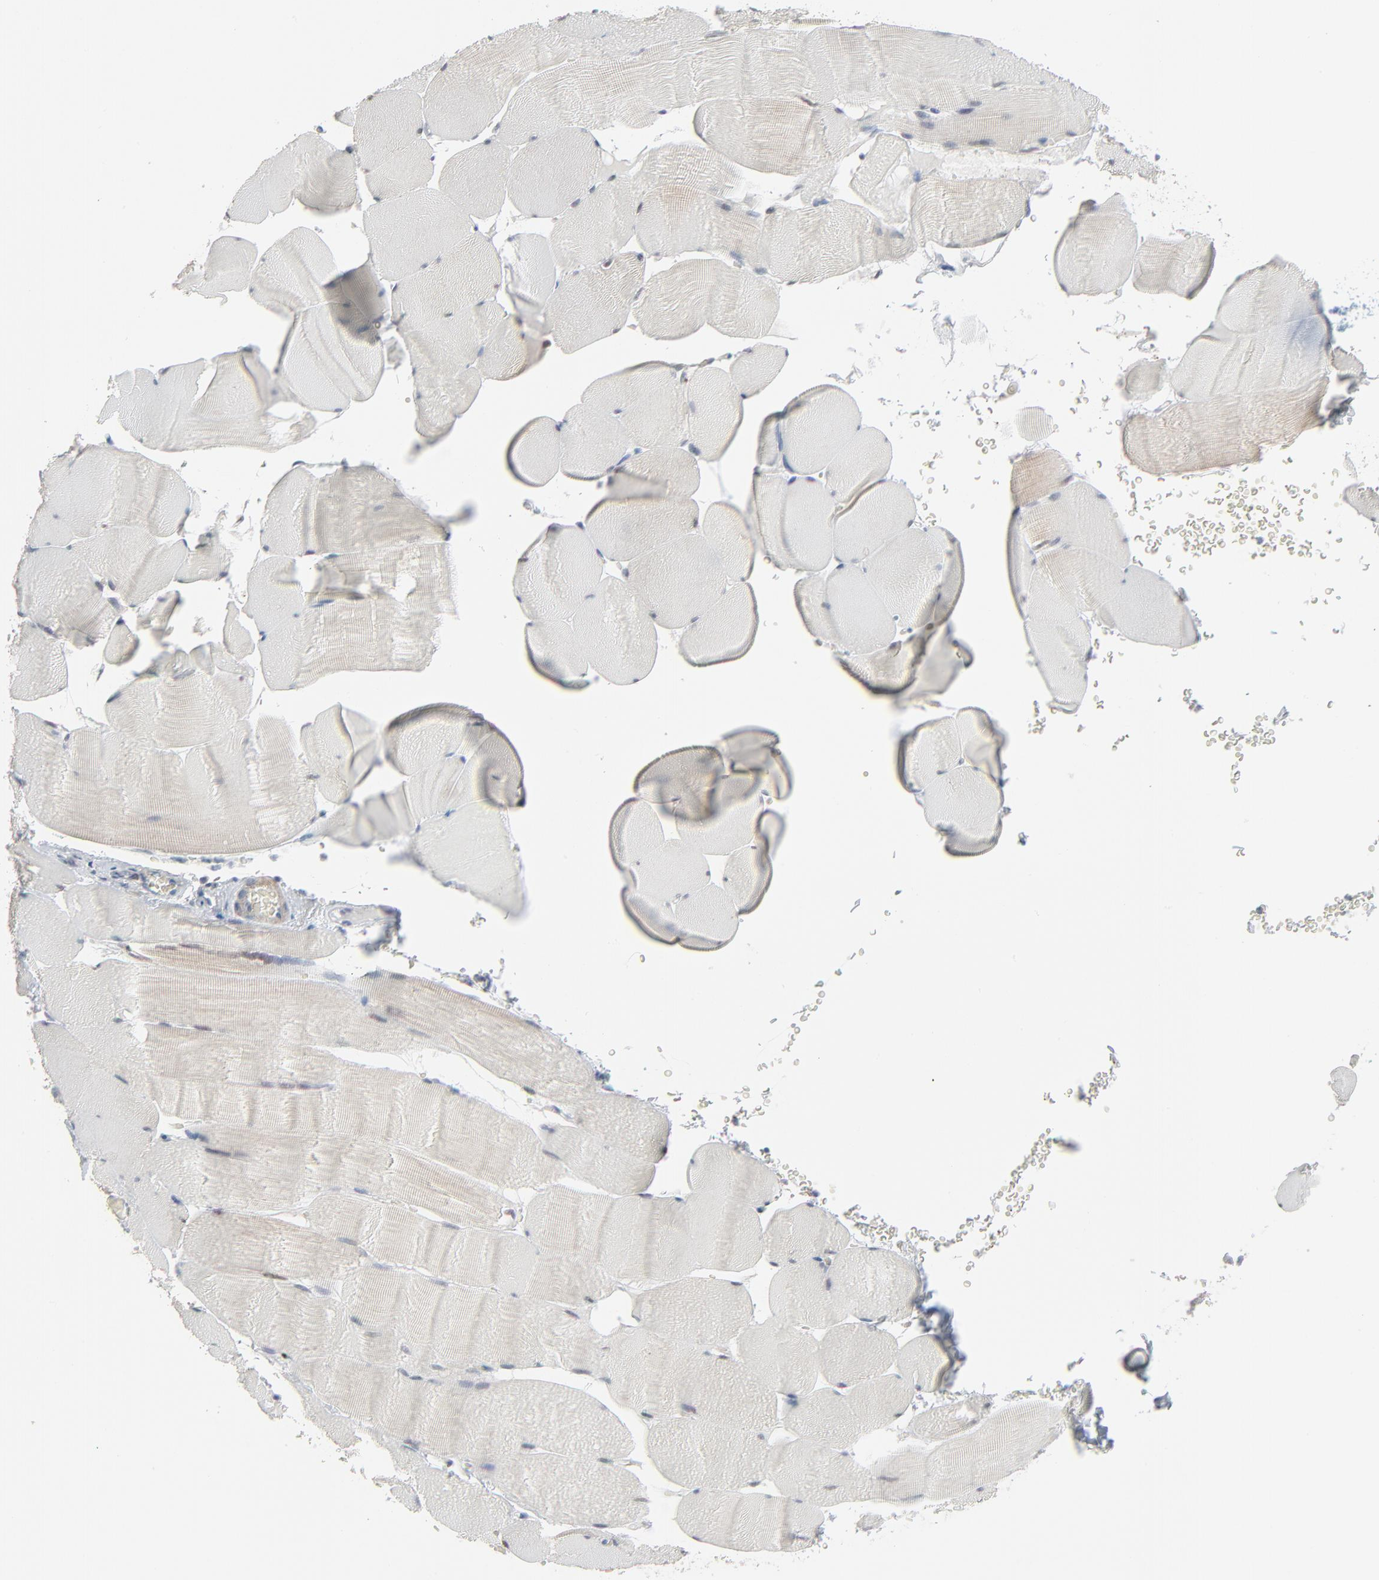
{"staining": {"intensity": "negative", "quantity": "none", "location": "none"}, "tissue": "skeletal muscle", "cell_type": "Myocytes", "image_type": "normal", "snomed": [{"axis": "morphology", "description": "Normal tissue, NOS"}, {"axis": "topography", "description": "Skeletal muscle"}], "caption": "The micrograph reveals no significant positivity in myocytes of skeletal muscle.", "gene": "NEUROD1", "patient": {"sex": "male", "age": 62}}